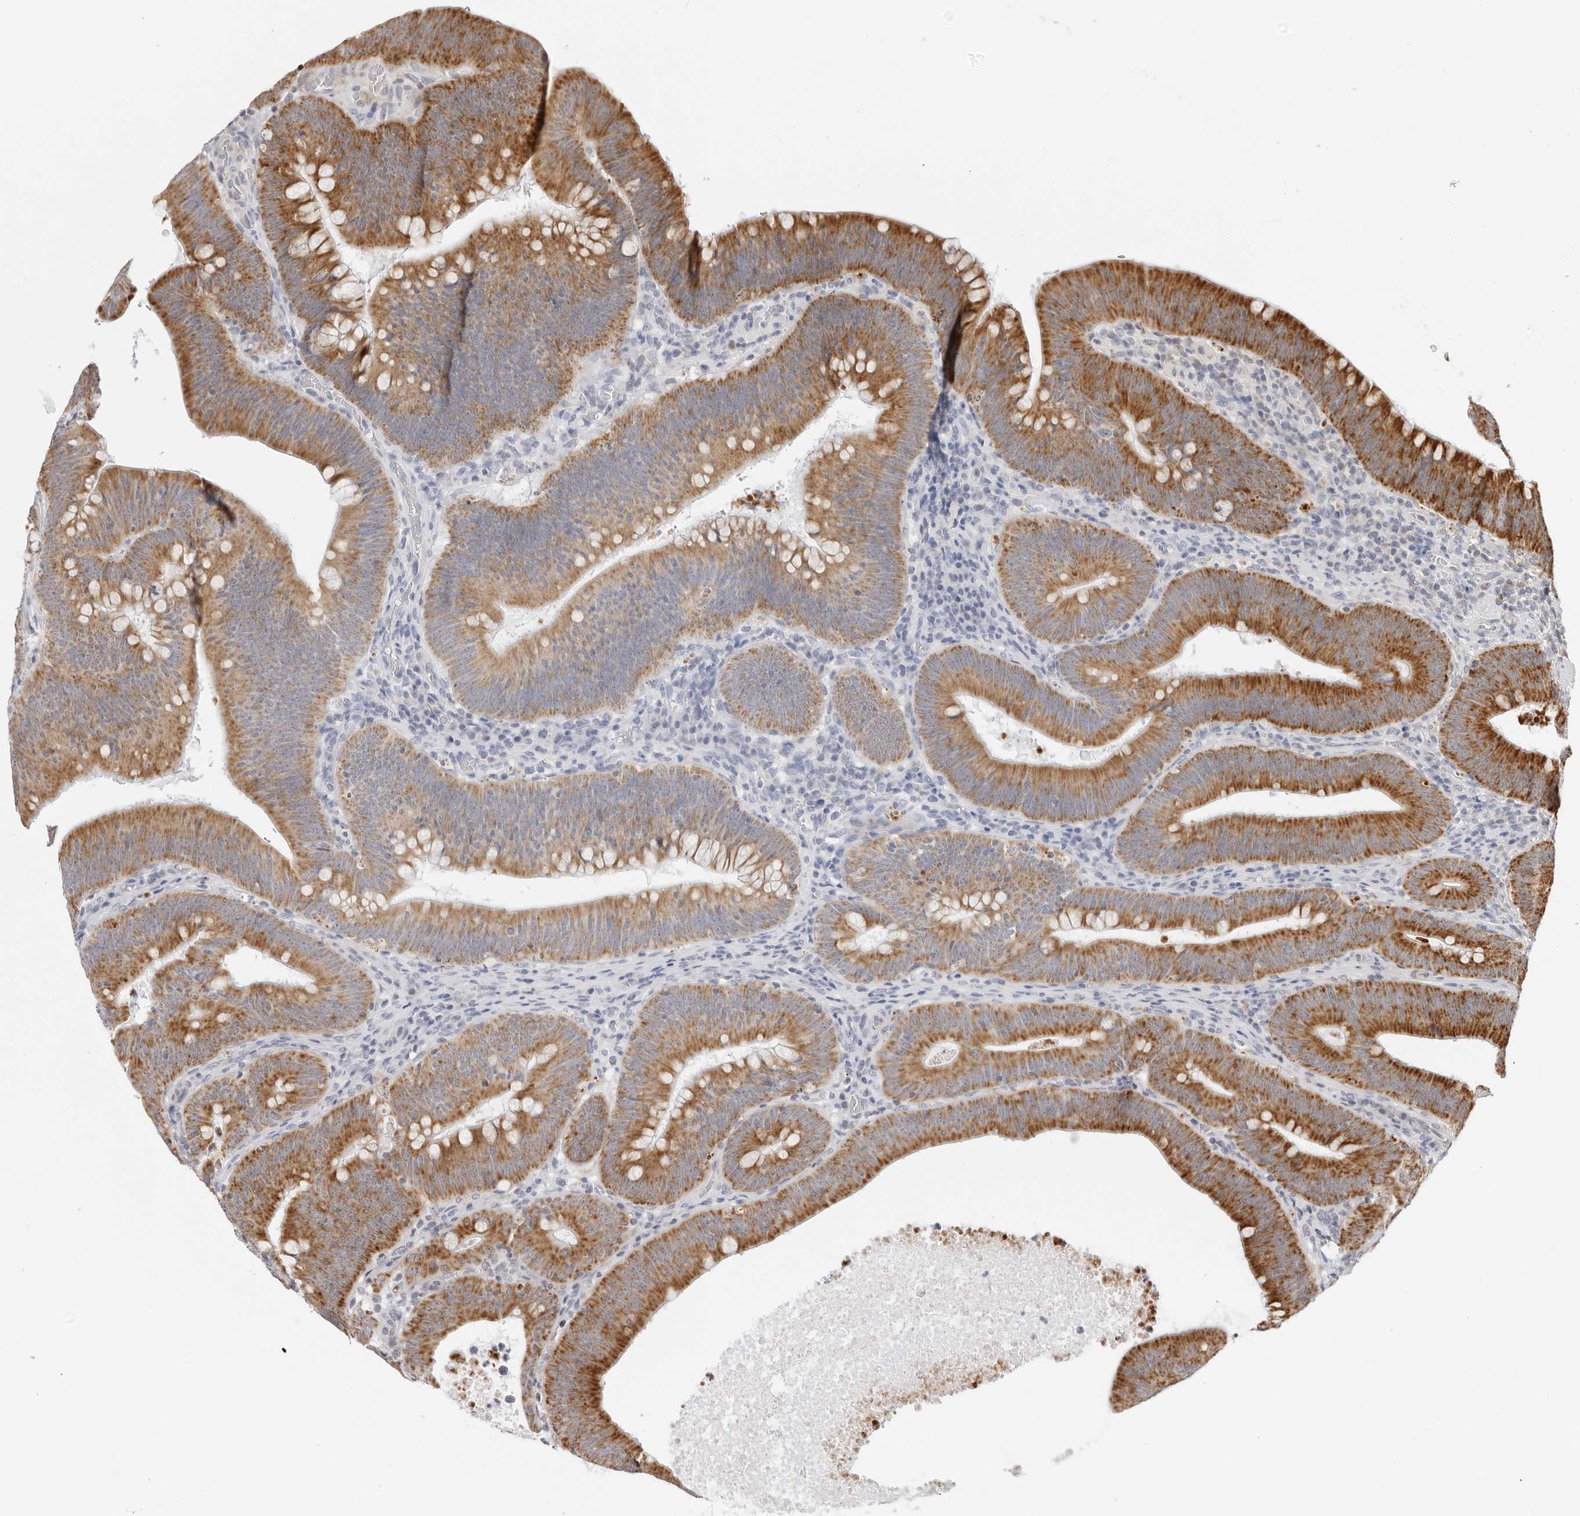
{"staining": {"intensity": "strong", "quantity": ">75%", "location": "cytoplasmic/membranous"}, "tissue": "colorectal cancer", "cell_type": "Tumor cells", "image_type": "cancer", "snomed": [{"axis": "morphology", "description": "Normal tissue, NOS"}, {"axis": "topography", "description": "Colon"}], "caption": "A histopathology image of human colorectal cancer stained for a protein shows strong cytoplasmic/membranous brown staining in tumor cells.", "gene": "CIART", "patient": {"sex": "female", "age": 82}}